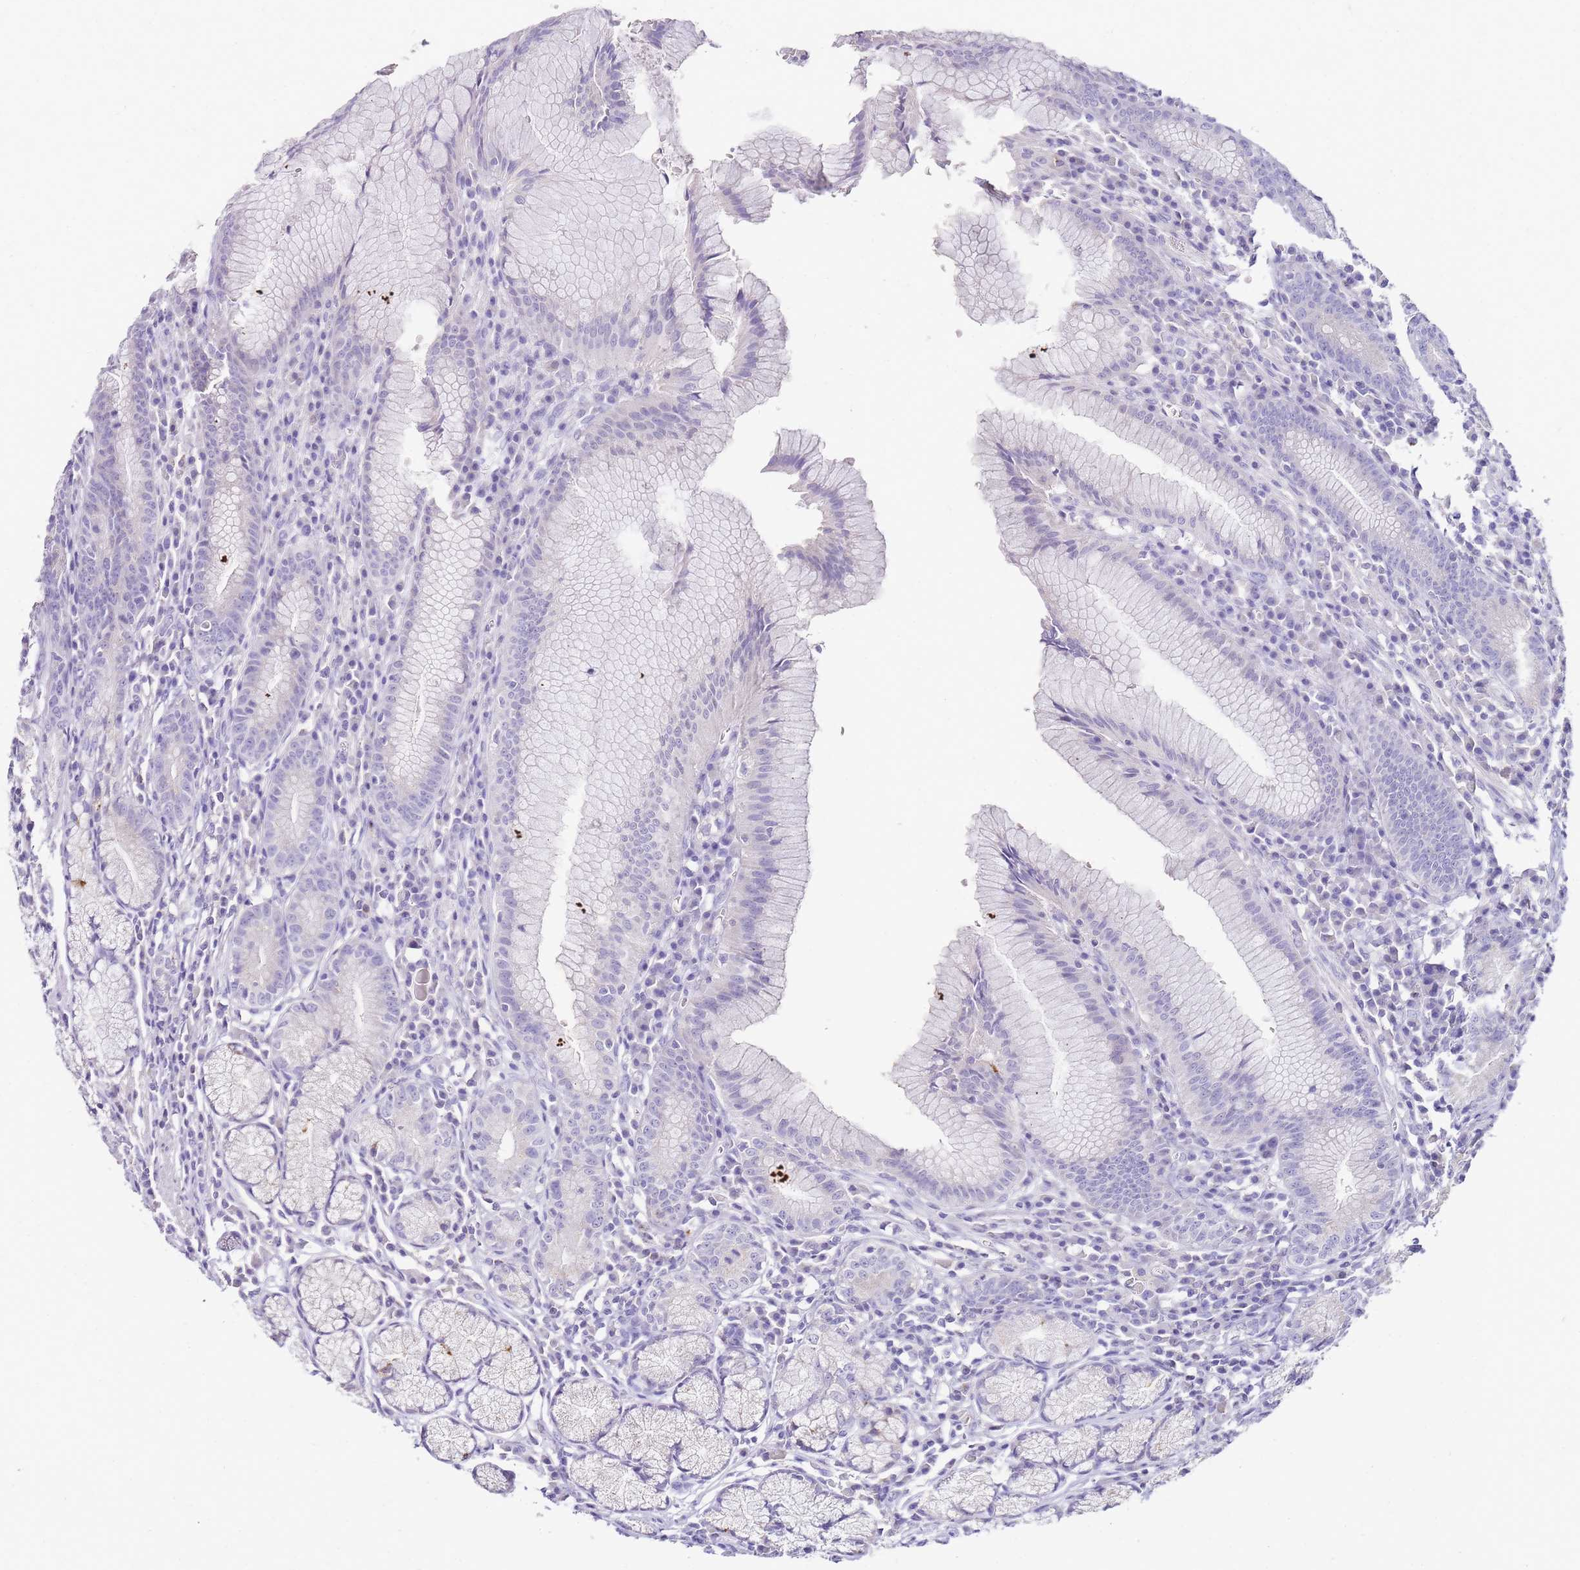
{"staining": {"intensity": "negative", "quantity": "none", "location": "none"}, "tissue": "stomach", "cell_type": "Glandular cells", "image_type": "normal", "snomed": [{"axis": "morphology", "description": "Normal tissue, NOS"}, {"axis": "topography", "description": "Stomach"}], "caption": "The photomicrograph exhibits no significant expression in glandular cells of stomach. Nuclei are stained in blue.", "gene": "DPP4", "patient": {"sex": "male", "age": 55}}